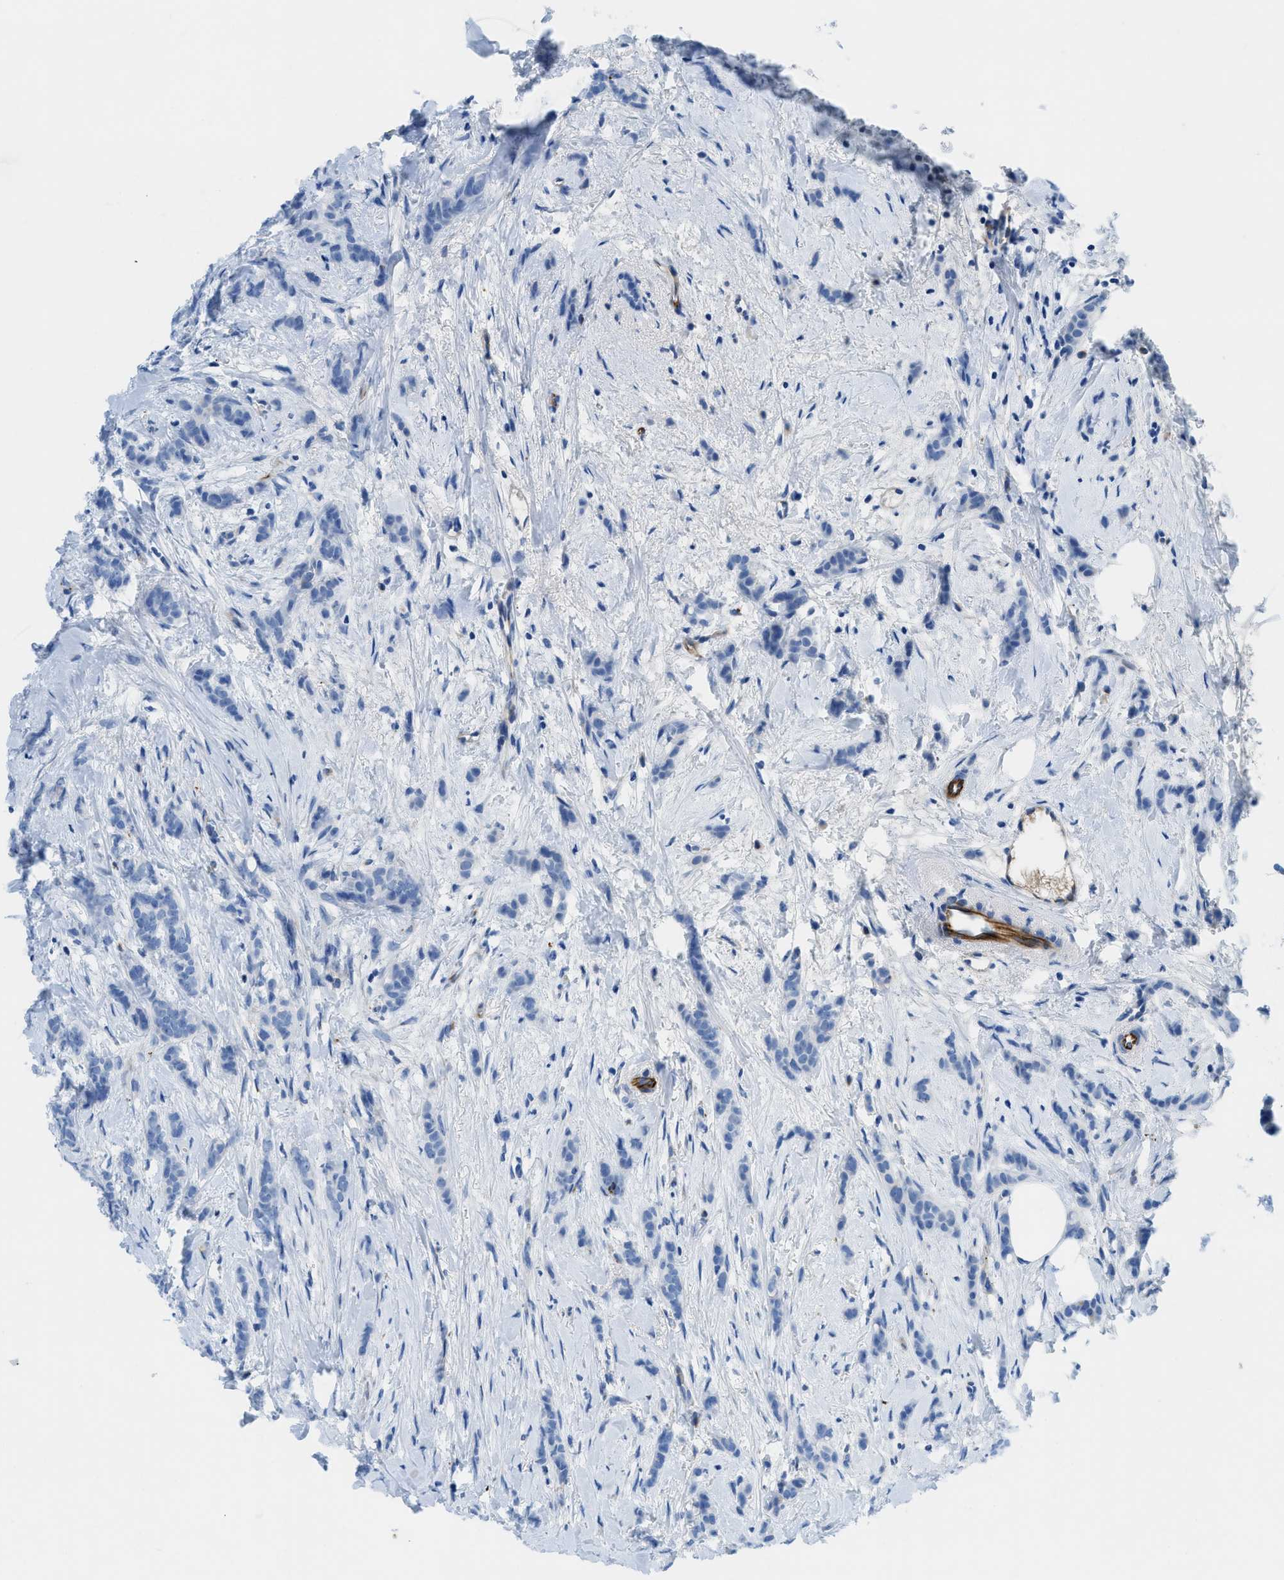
{"staining": {"intensity": "negative", "quantity": "none", "location": "none"}, "tissue": "breast cancer", "cell_type": "Tumor cells", "image_type": "cancer", "snomed": [{"axis": "morphology", "description": "Lobular carcinoma, in situ"}, {"axis": "morphology", "description": "Lobular carcinoma"}, {"axis": "topography", "description": "Breast"}], "caption": "DAB (3,3'-diaminobenzidine) immunohistochemical staining of human breast lobular carcinoma reveals no significant positivity in tumor cells. (Immunohistochemistry (ihc), brightfield microscopy, high magnification).", "gene": "XCR1", "patient": {"sex": "female", "age": 41}}